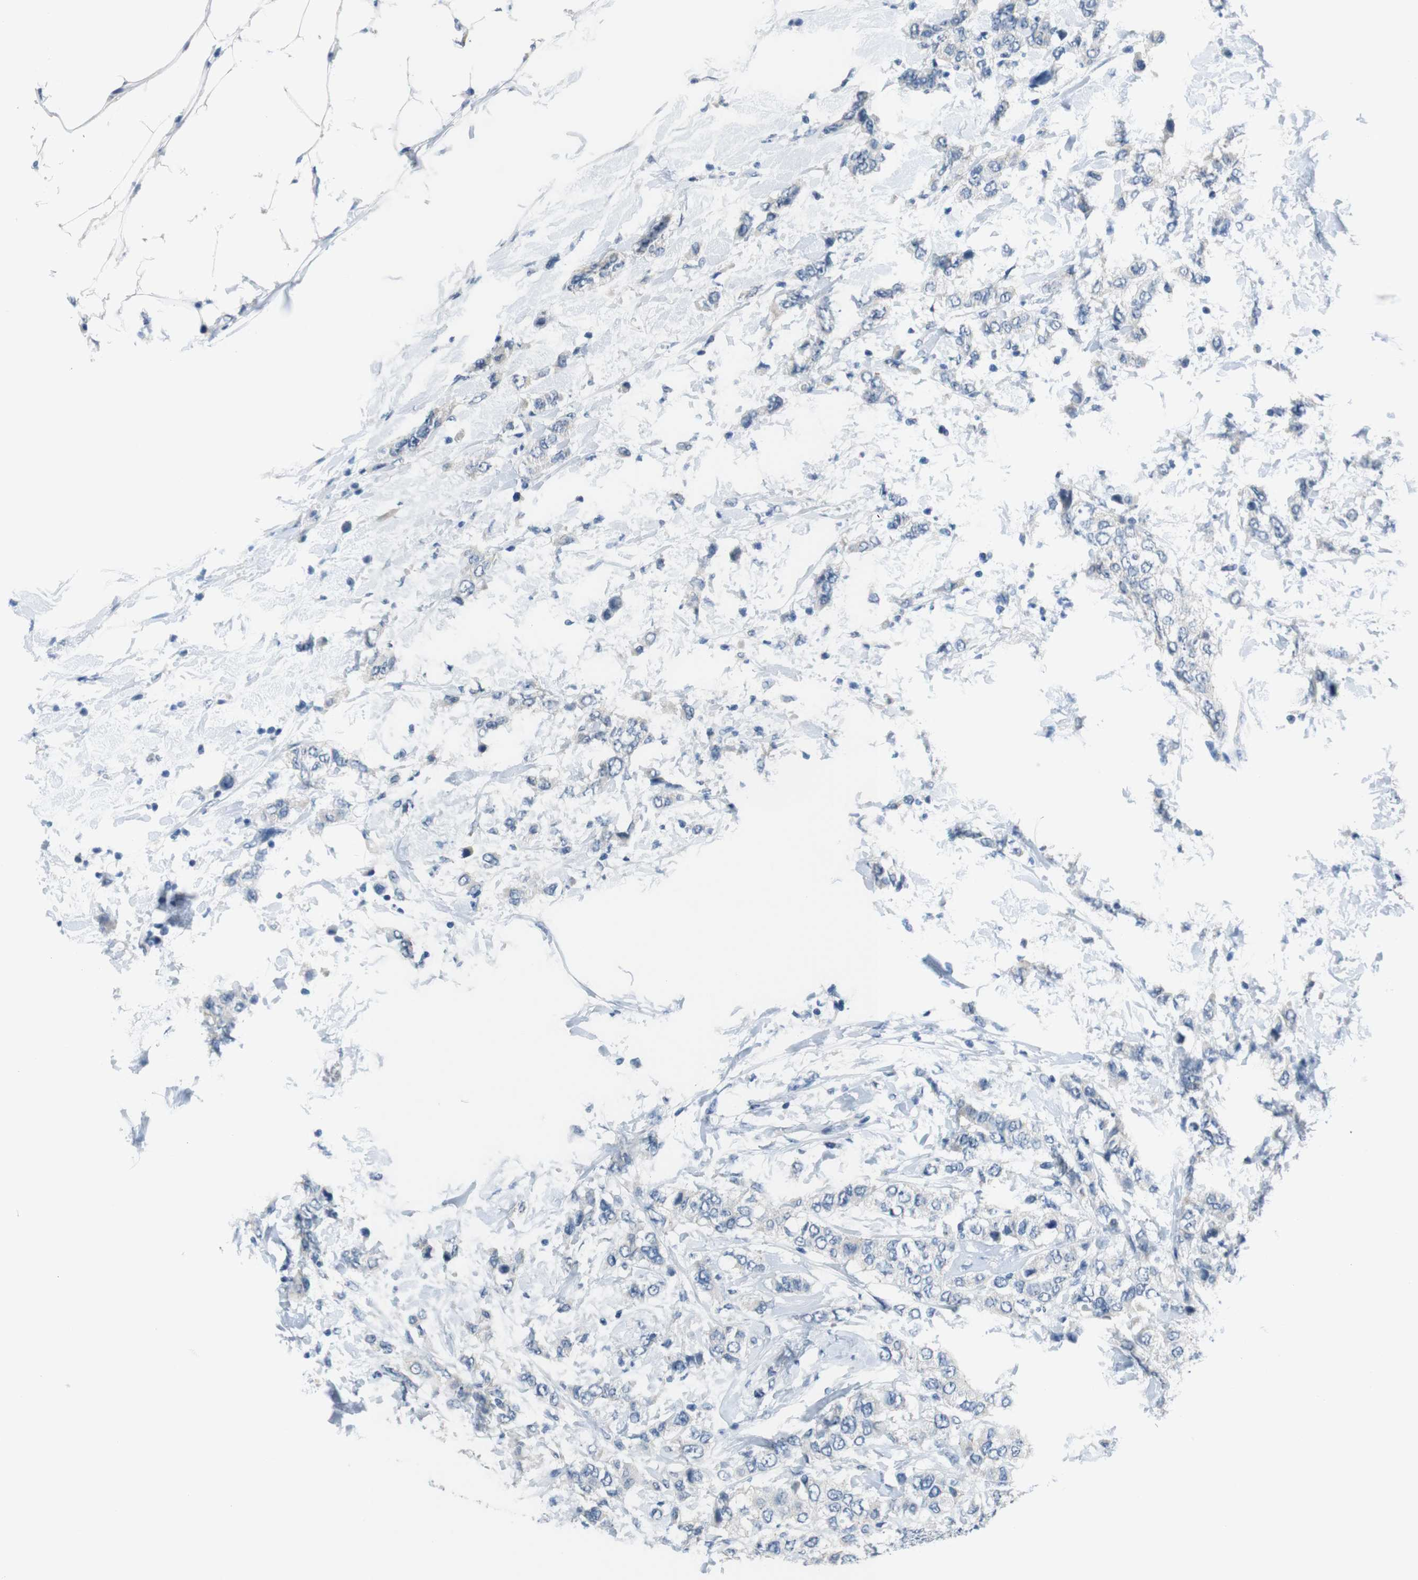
{"staining": {"intensity": "negative", "quantity": "none", "location": "none"}, "tissue": "breast cancer", "cell_type": "Tumor cells", "image_type": "cancer", "snomed": [{"axis": "morphology", "description": "Duct carcinoma"}, {"axis": "topography", "description": "Breast"}], "caption": "An immunohistochemistry (IHC) micrograph of breast cancer is shown. There is no staining in tumor cells of breast cancer.", "gene": "HRH2", "patient": {"sex": "female", "age": 50}}